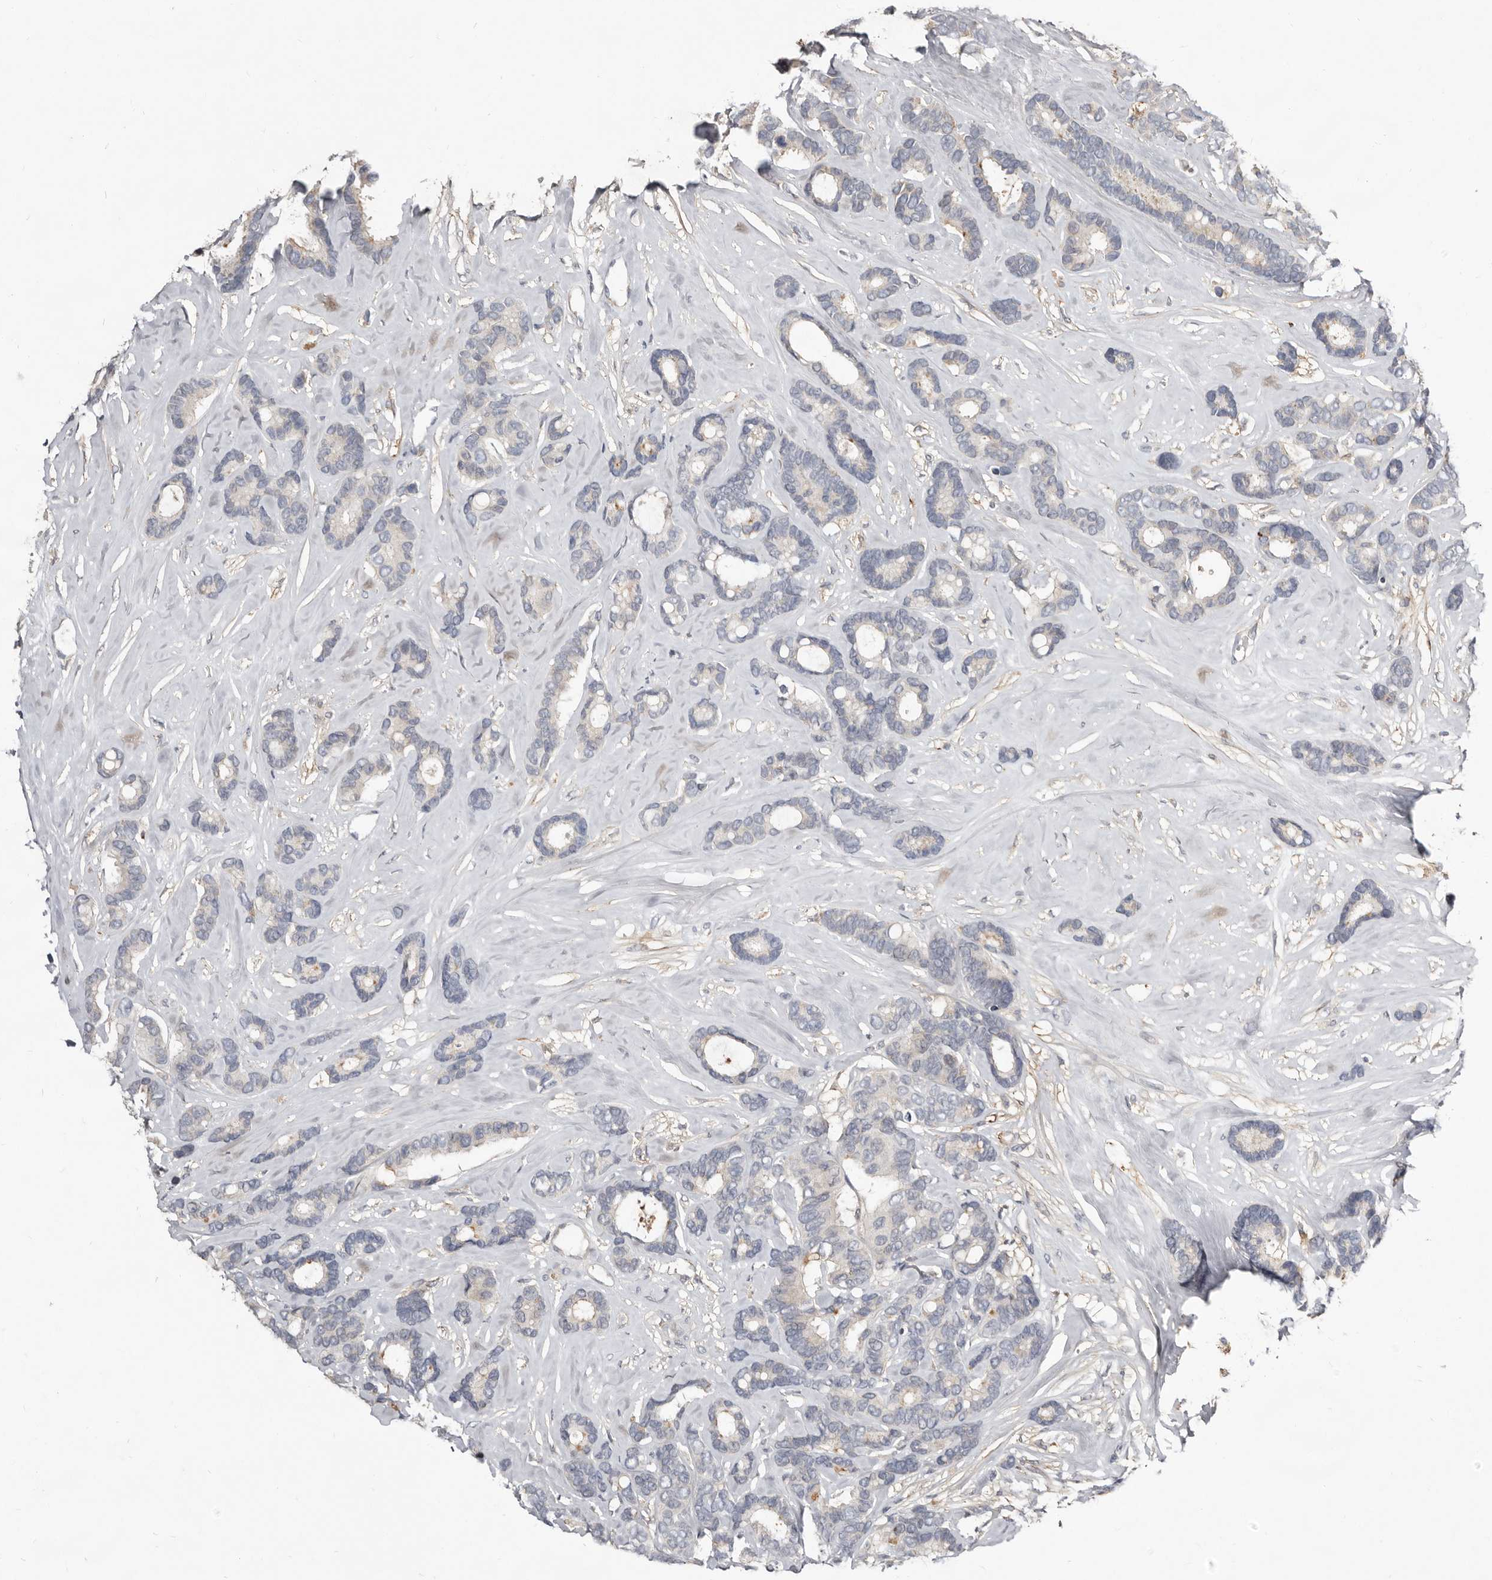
{"staining": {"intensity": "negative", "quantity": "none", "location": "none"}, "tissue": "breast cancer", "cell_type": "Tumor cells", "image_type": "cancer", "snomed": [{"axis": "morphology", "description": "Duct carcinoma"}, {"axis": "topography", "description": "Breast"}], "caption": "An immunohistochemistry (IHC) photomicrograph of breast cancer (invasive ductal carcinoma) is shown. There is no staining in tumor cells of breast cancer (invasive ductal carcinoma).", "gene": "KIF26B", "patient": {"sex": "female", "age": 87}}